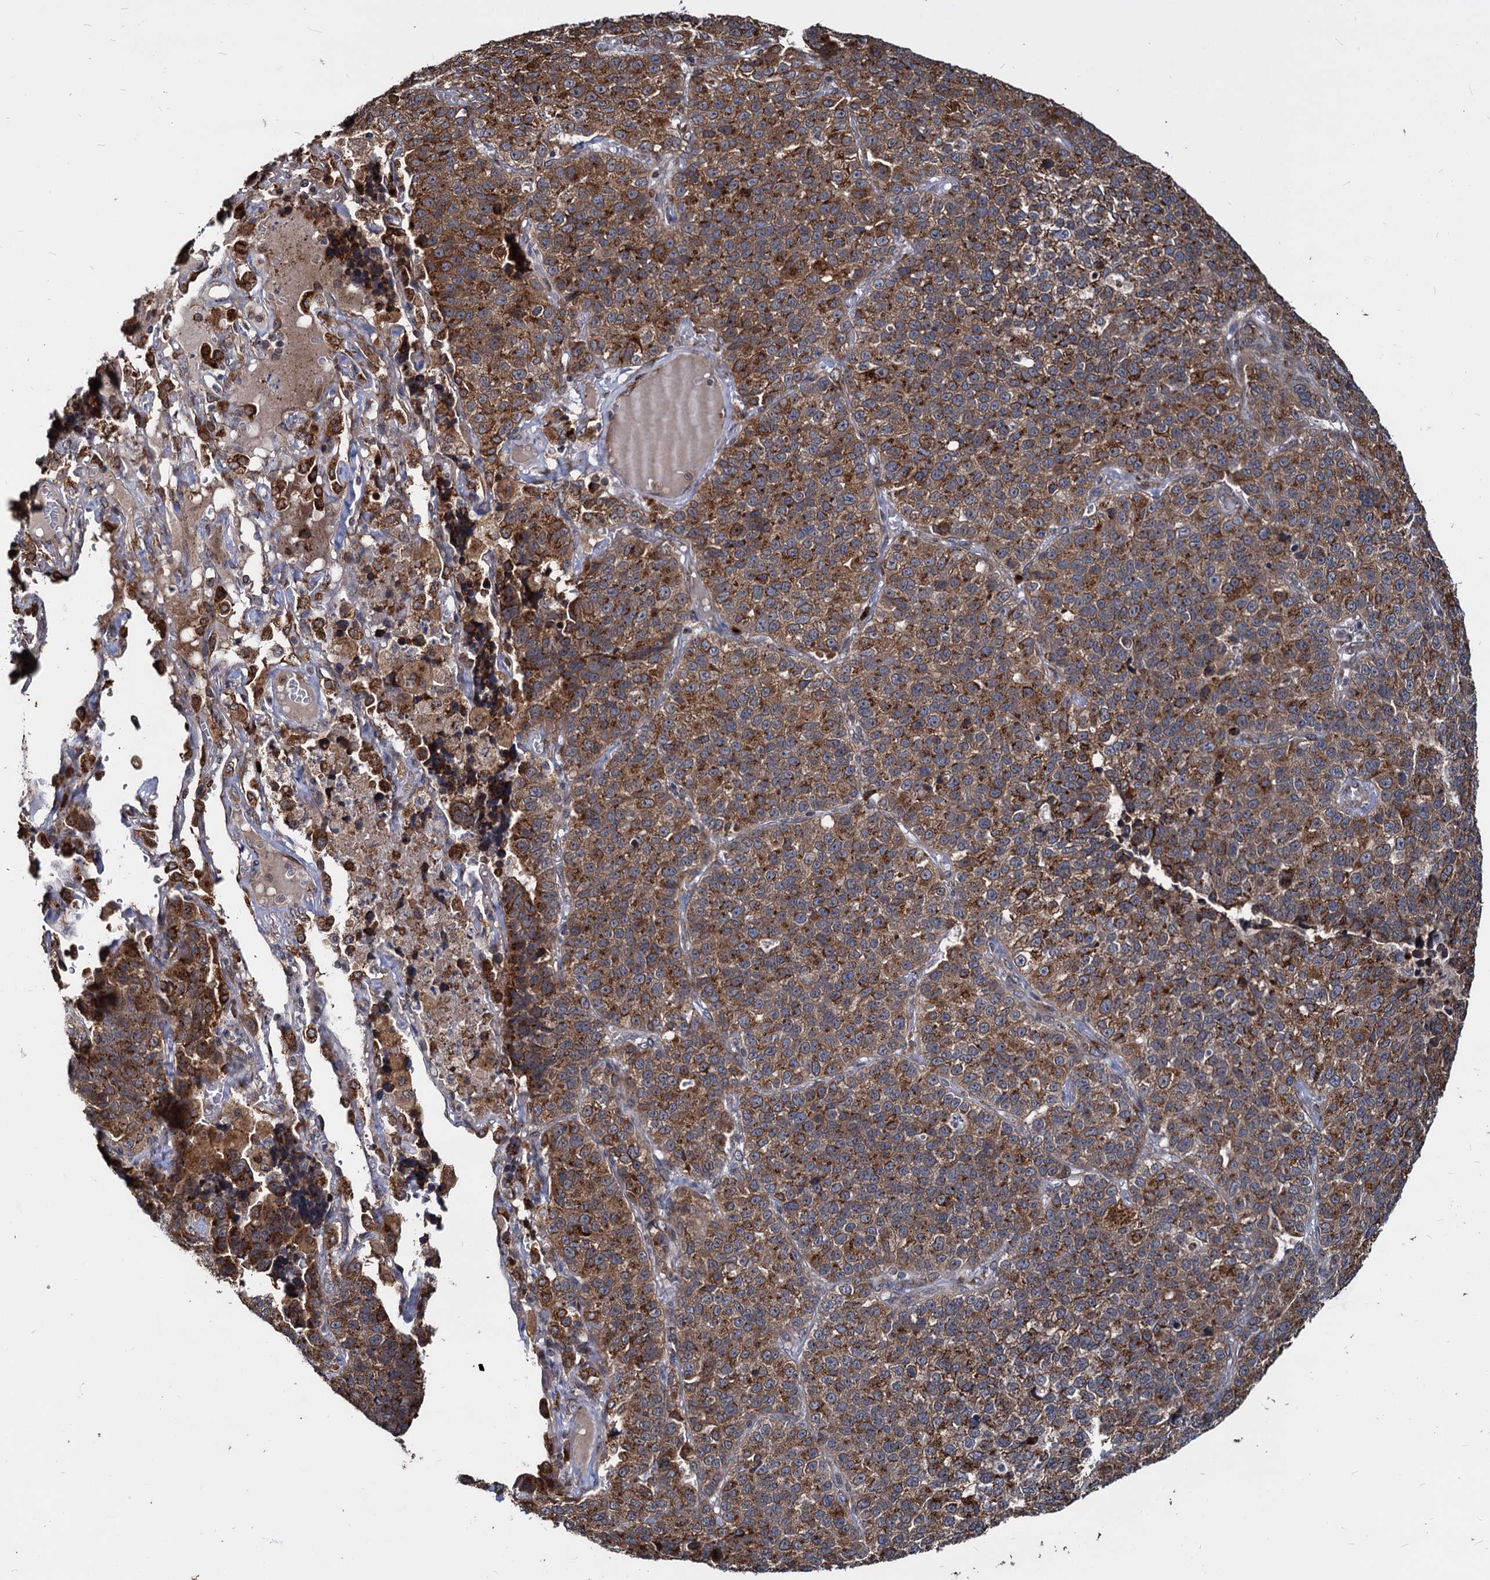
{"staining": {"intensity": "moderate", "quantity": ">75%", "location": "cytoplasmic/membranous"}, "tissue": "lung cancer", "cell_type": "Tumor cells", "image_type": "cancer", "snomed": [{"axis": "morphology", "description": "Adenocarcinoma, NOS"}, {"axis": "topography", "description": "Lung"}], "caption": "Adenocarcinoma (lung) stained with a brown dye demonstrates moderate cytoplasmic/membranous positive positivity in about >75% of tumor cells.", "gene": "SAAL1", "patient": {"sex": "male", "age": 49}}